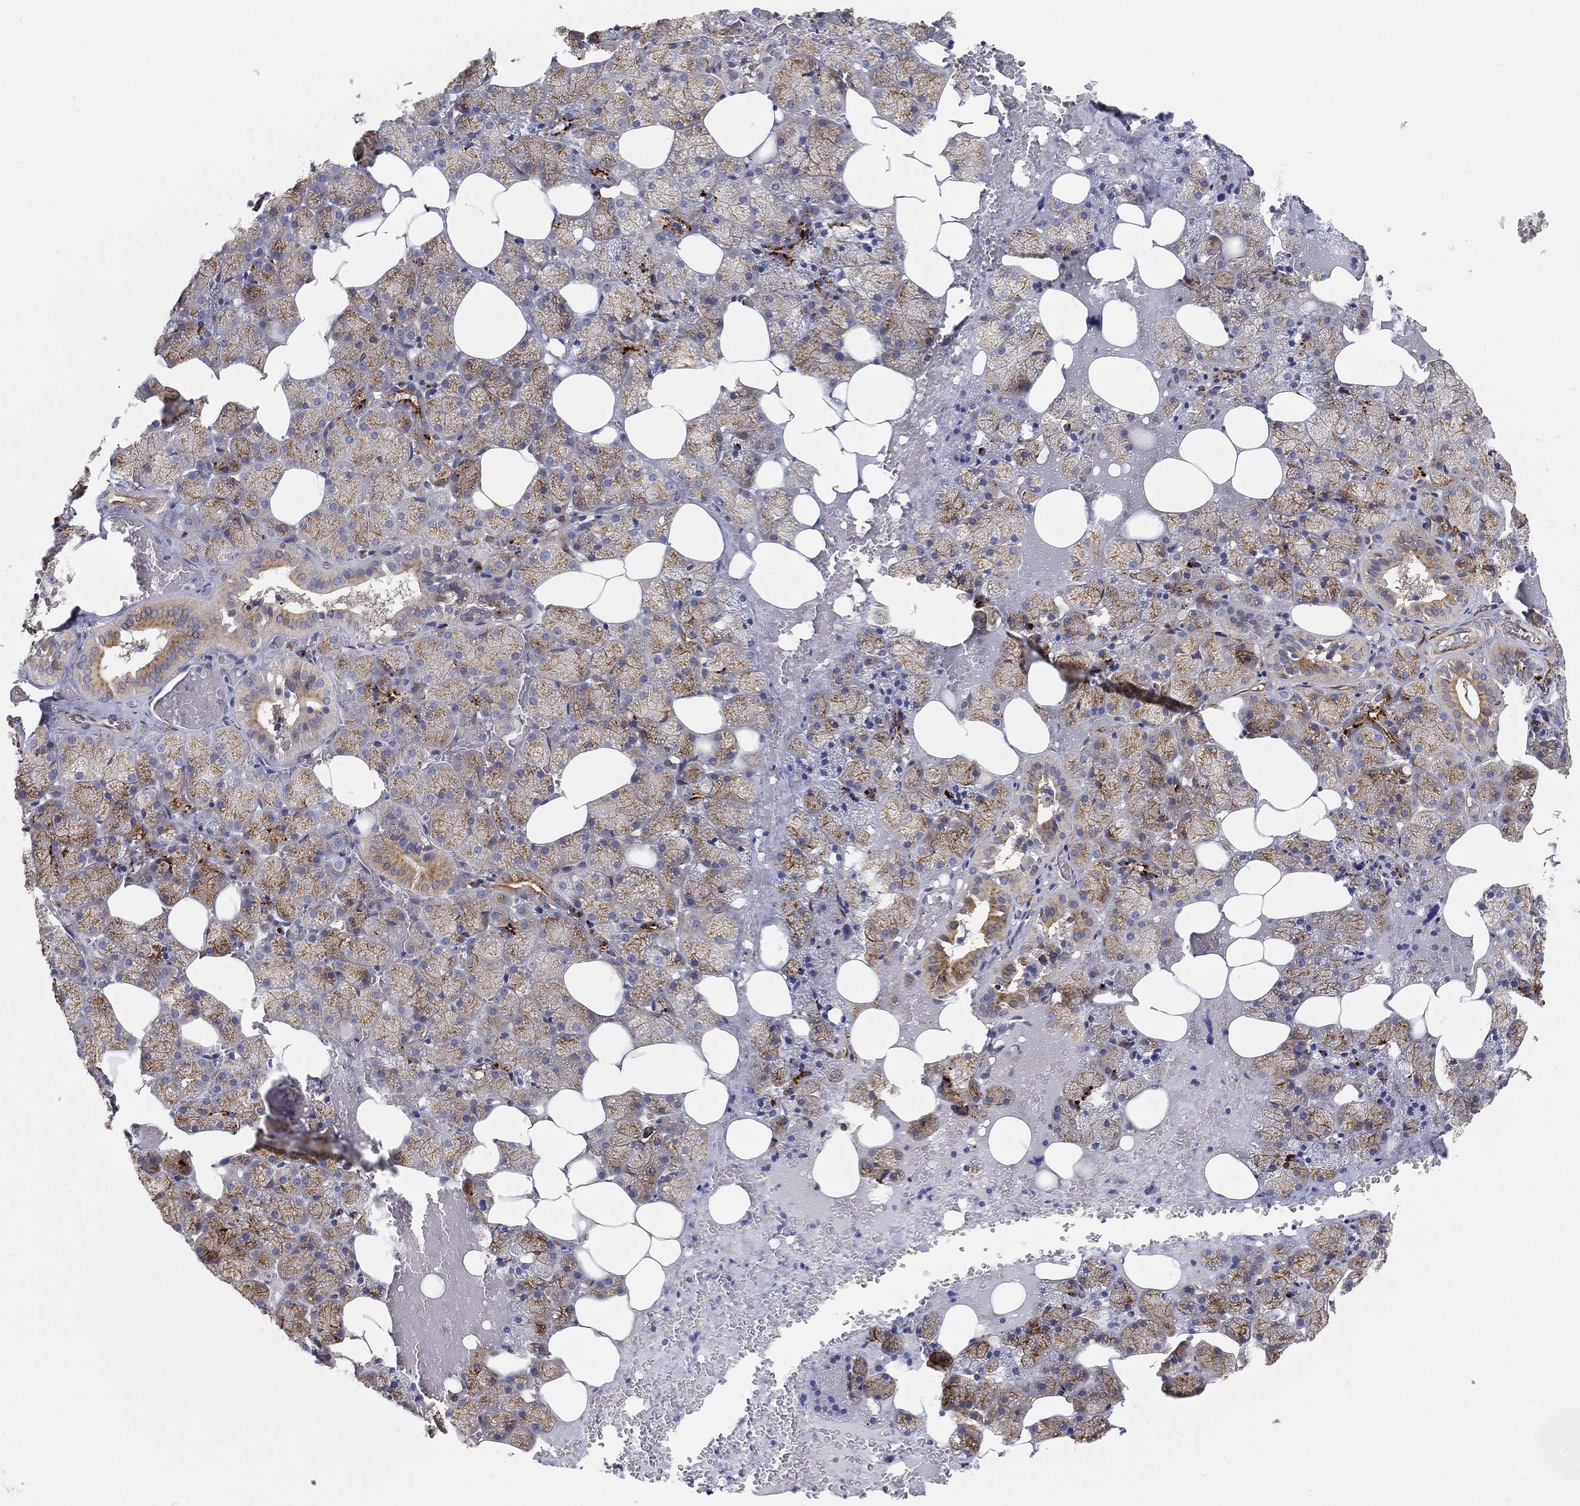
{"staining": {"intensity": "strong", "quantity": "25%-75%", "location": "cytoplasmic/membranous"}, "tissue": "salivary gland", "cell_type": "Glandular cells", "image_type": "normal", "snomed": [{"axis": "morphology", "description": "Normal tissue, NOS"}, {"axis": "topography", "description": "Salivary gland"}], "caption": "Salivary gland stained for a protein (brown) shows strong cytoplasmic/membranous positive staining in about 25%-75% of glandular cells.", "gene": "TMEM25", "patient": {"sex": "male", "age": 38}}